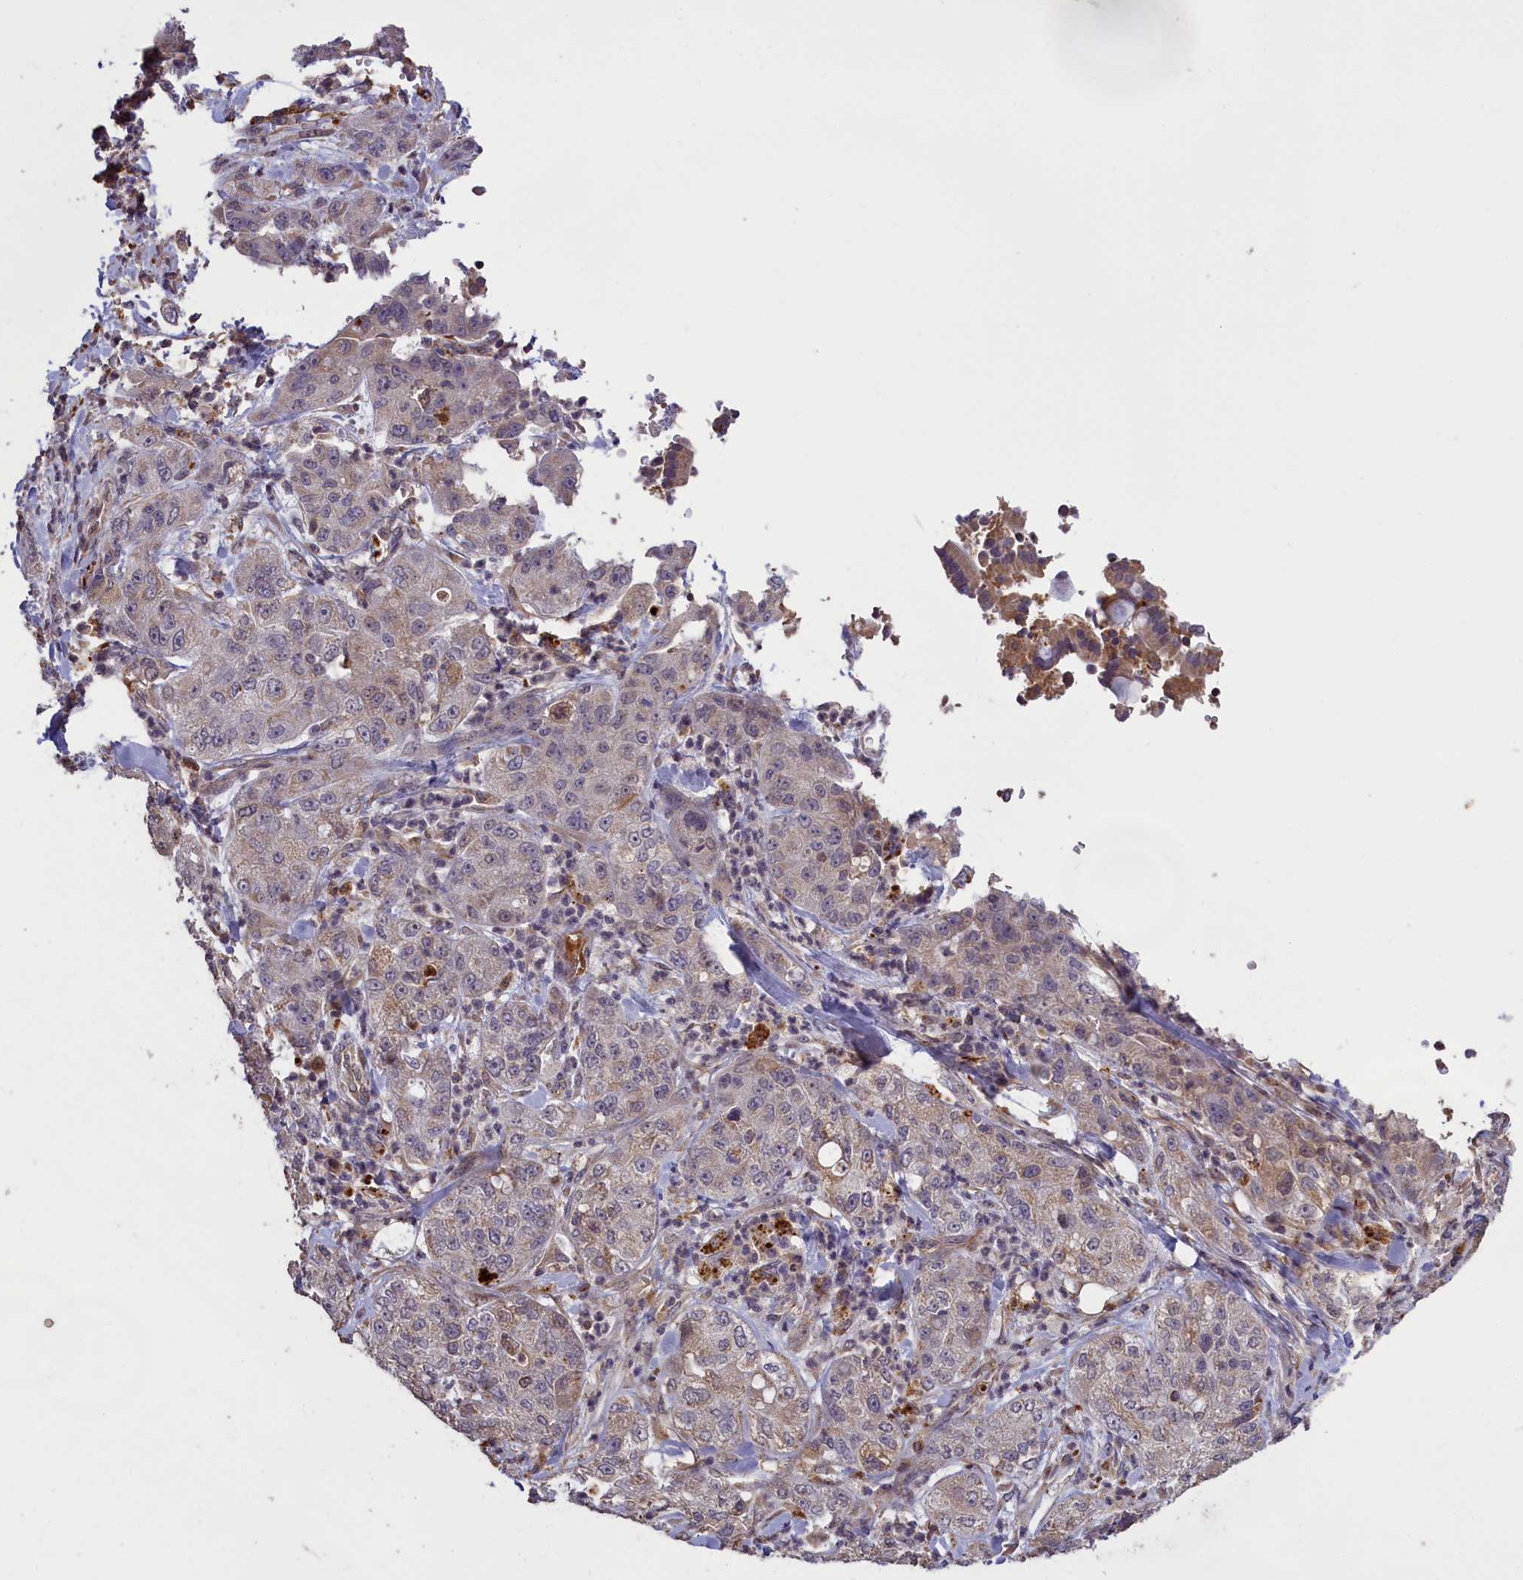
{"staining": {"intensity": "negative", "quantity": "none", "location": "none"}, "tissue": "pancreatic cancer", "cell_type": "Tumor cells", "image_type": "cancer", "snomed": [{"axis": "morphology", "description": "Adenocarcinoma, NOS"}, {"axis": "topography", "description": "Pancreas"}], "caption": "Image shows no significant protein expression in tumor cells of adenocarcinoma (pancreatic).", "gene": "CLRN2", "patient": {"sex": "female", "age": 78}}